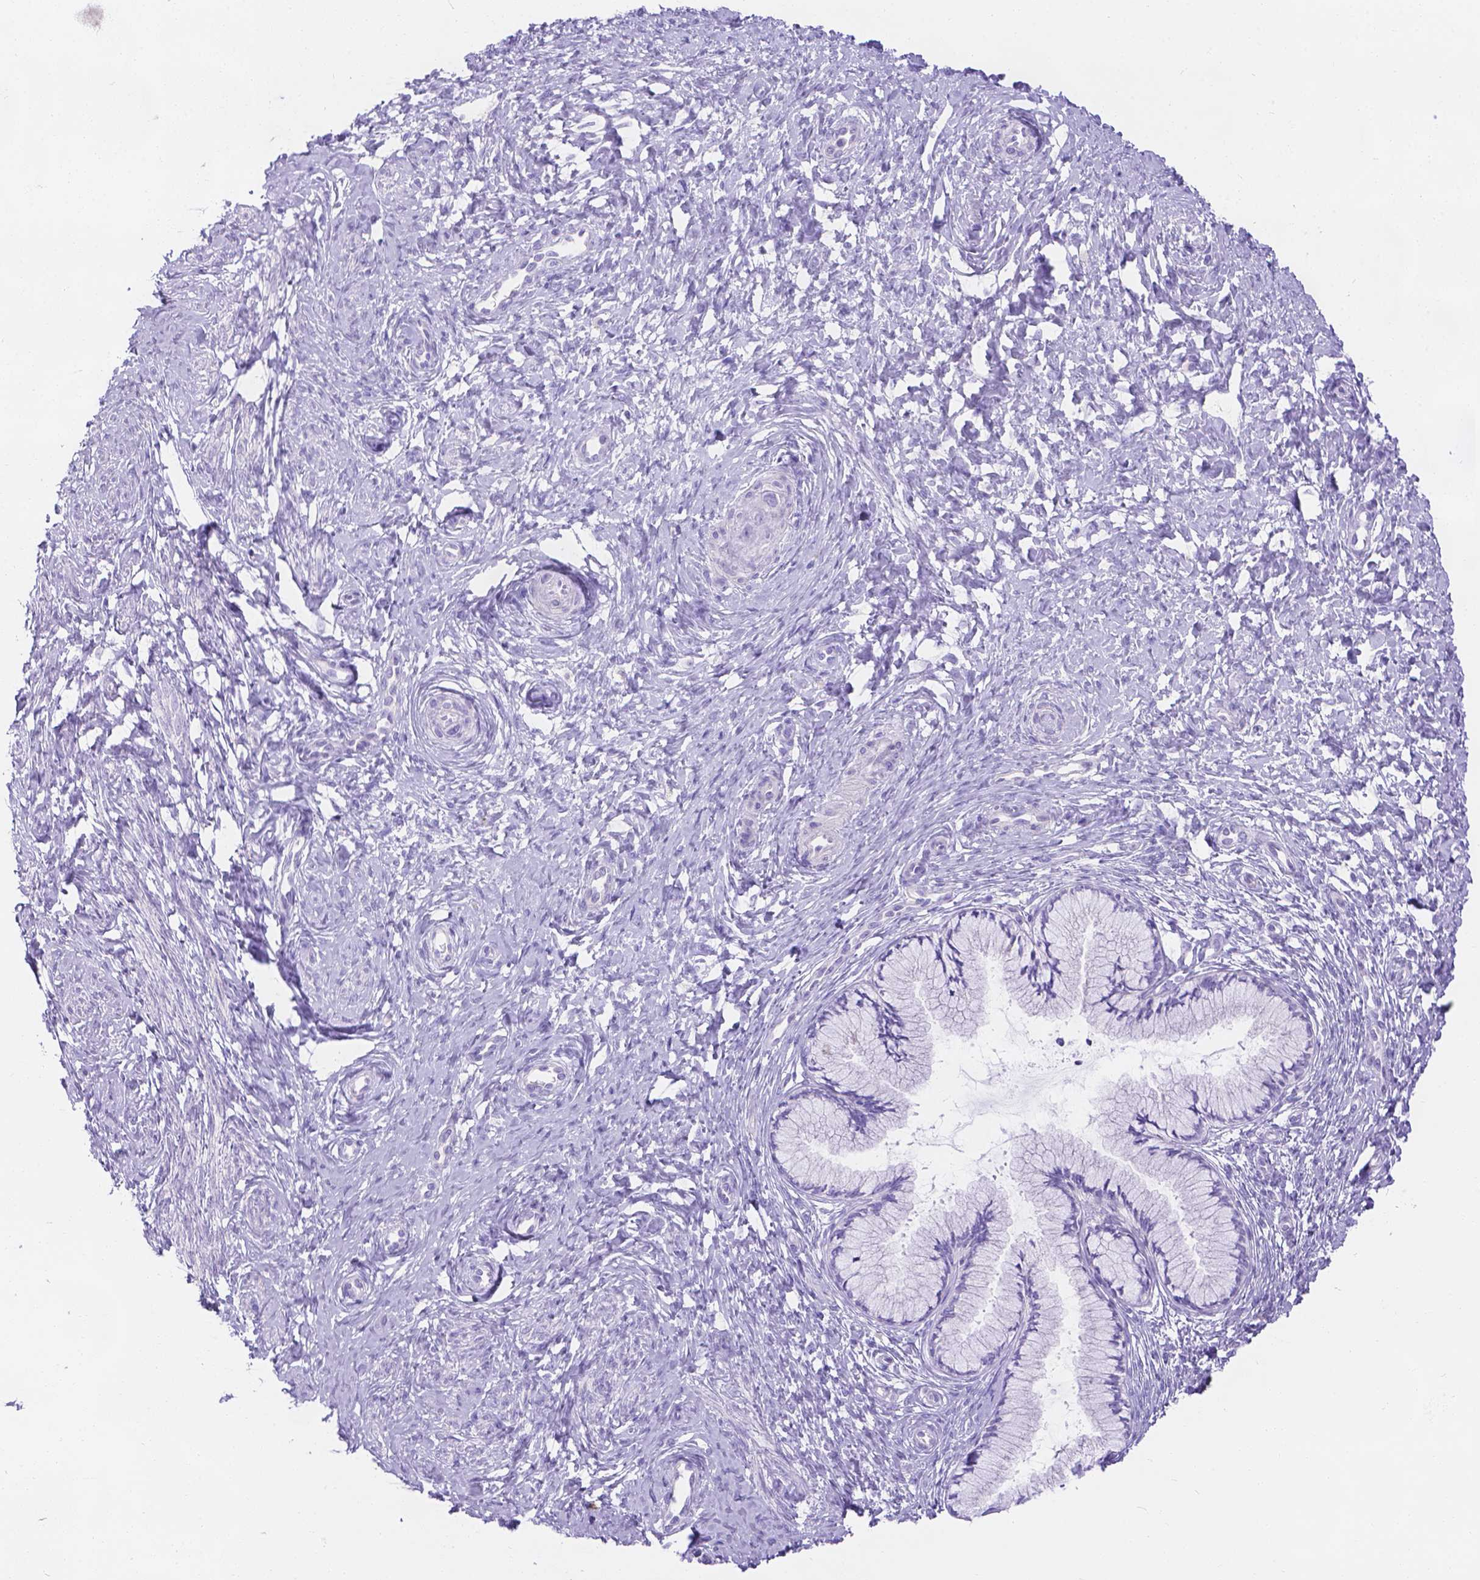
{"staining": {"intensity": "negative", "quantity": "none", "location": "none"}, "tissue": "cervix", "cell_type": "Glandular cells", "image_type": "normal", "snomed": [{"axis": "morphology", "description": "Normal tissue, NOS"}, {"axis": "topography", "description": "Cervix"}], "caption": "The image displays no significant expression in glandular cells of cervix. (Brightfield microscopy of DAB immunohistochemistry at high magnification).", "gene": "MLN", "patient": {"sex": "female", "age": 37}}